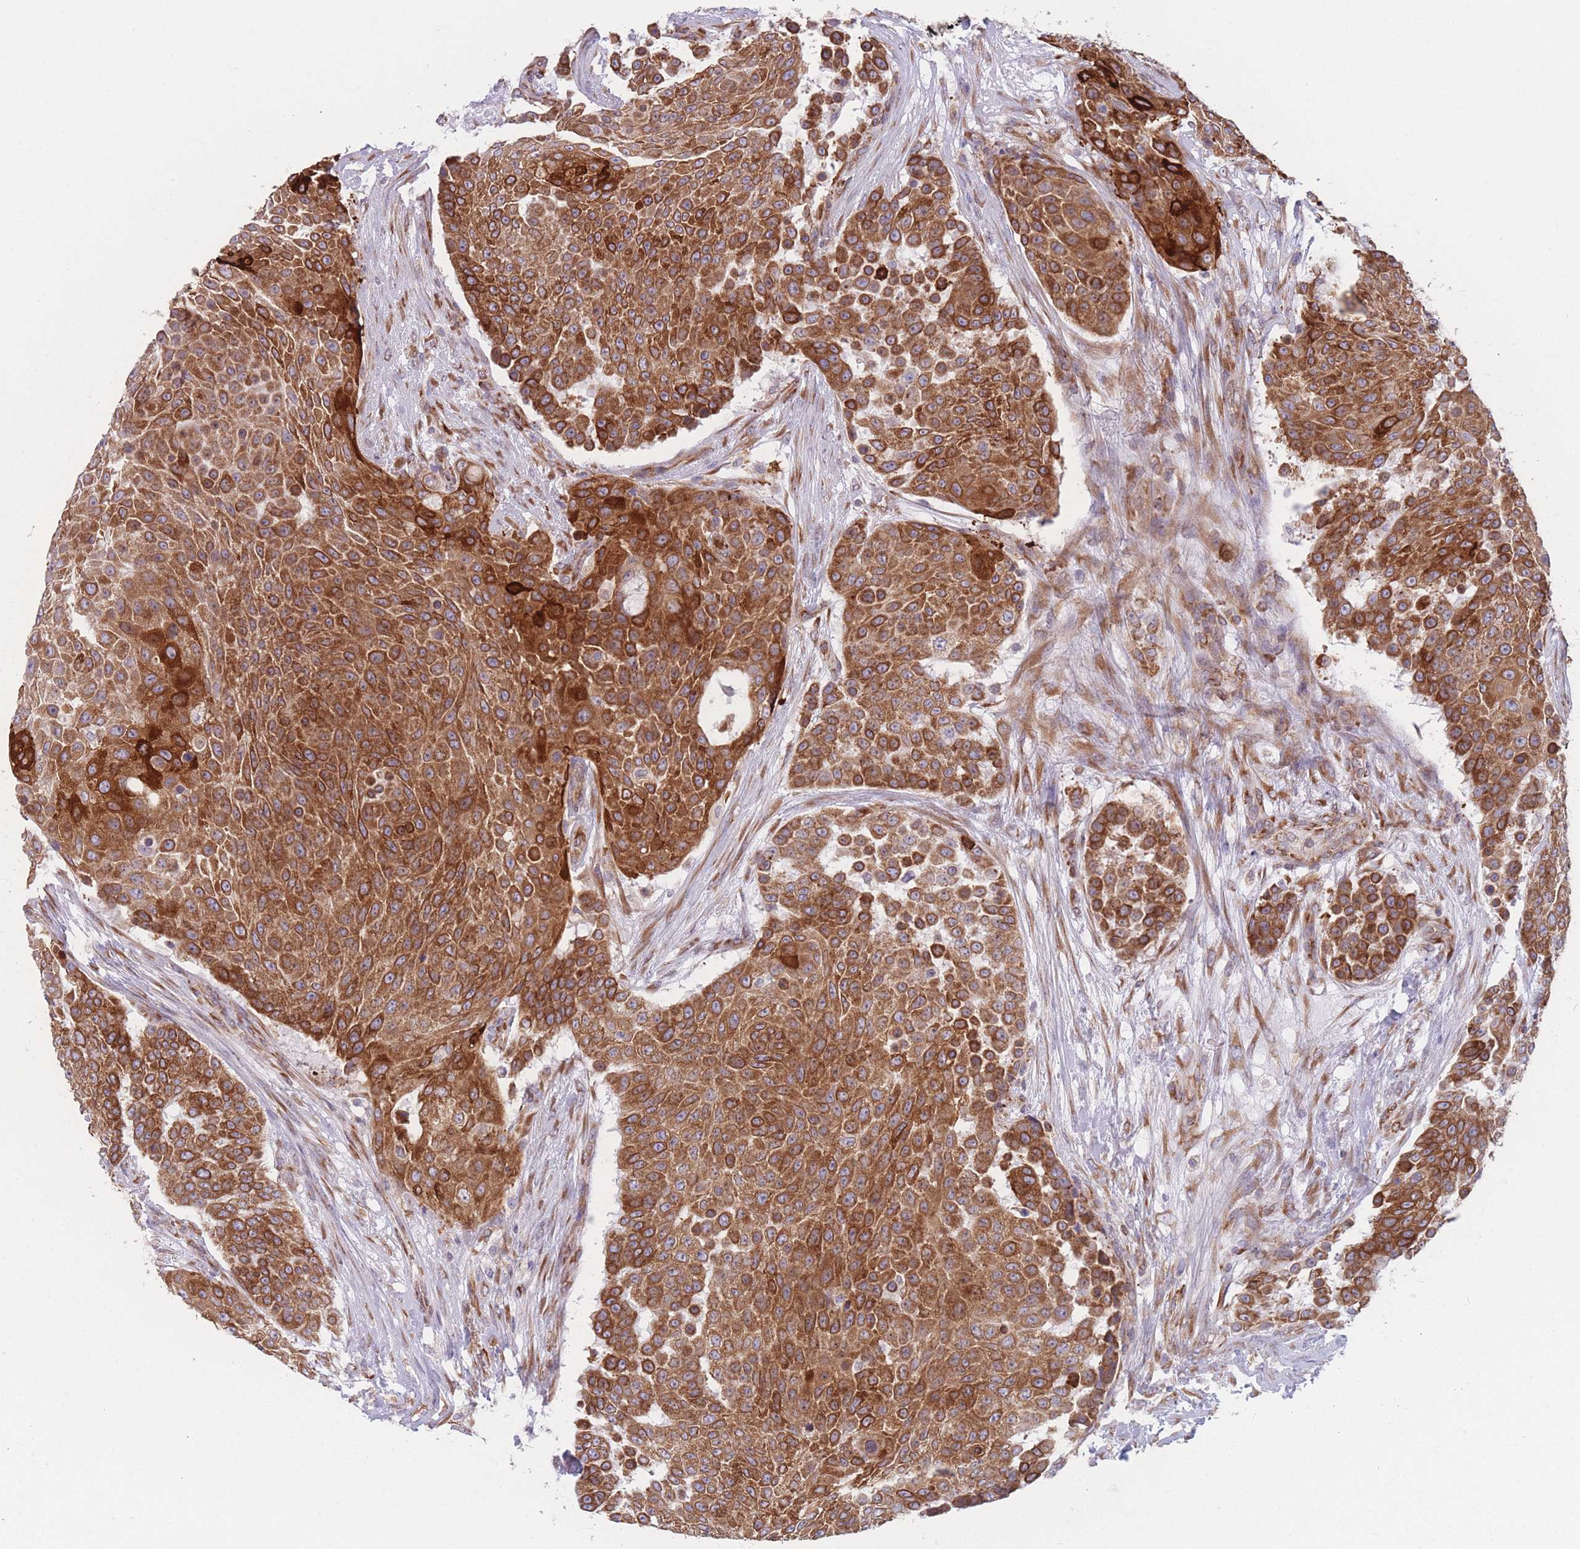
{"staining": {"intensity": "strong", "quantity": ">75%", "location": "cytoplasmic/membranous"}, "tissue": "urothelial cancer", "cell_type": "Tumor cells", "image_type": "cancer", "snomed": [{"axis": "morphology", "description": "Urothelial carcinoma, High grade"}, {"axis": "topography", "description": "Urinary bladder"}], "caption": "A high-resolution photomicrograph shows immunohistochemistry (IHC) staining of urothelial cancer, which exhibits strong cytoplasmic/membranous staining in approximately >75% of tumor cells. (IHC, brightfield microscopy, high magnification).", "gene": "AK9", "patient": {"sex": "female", "age": 63}}